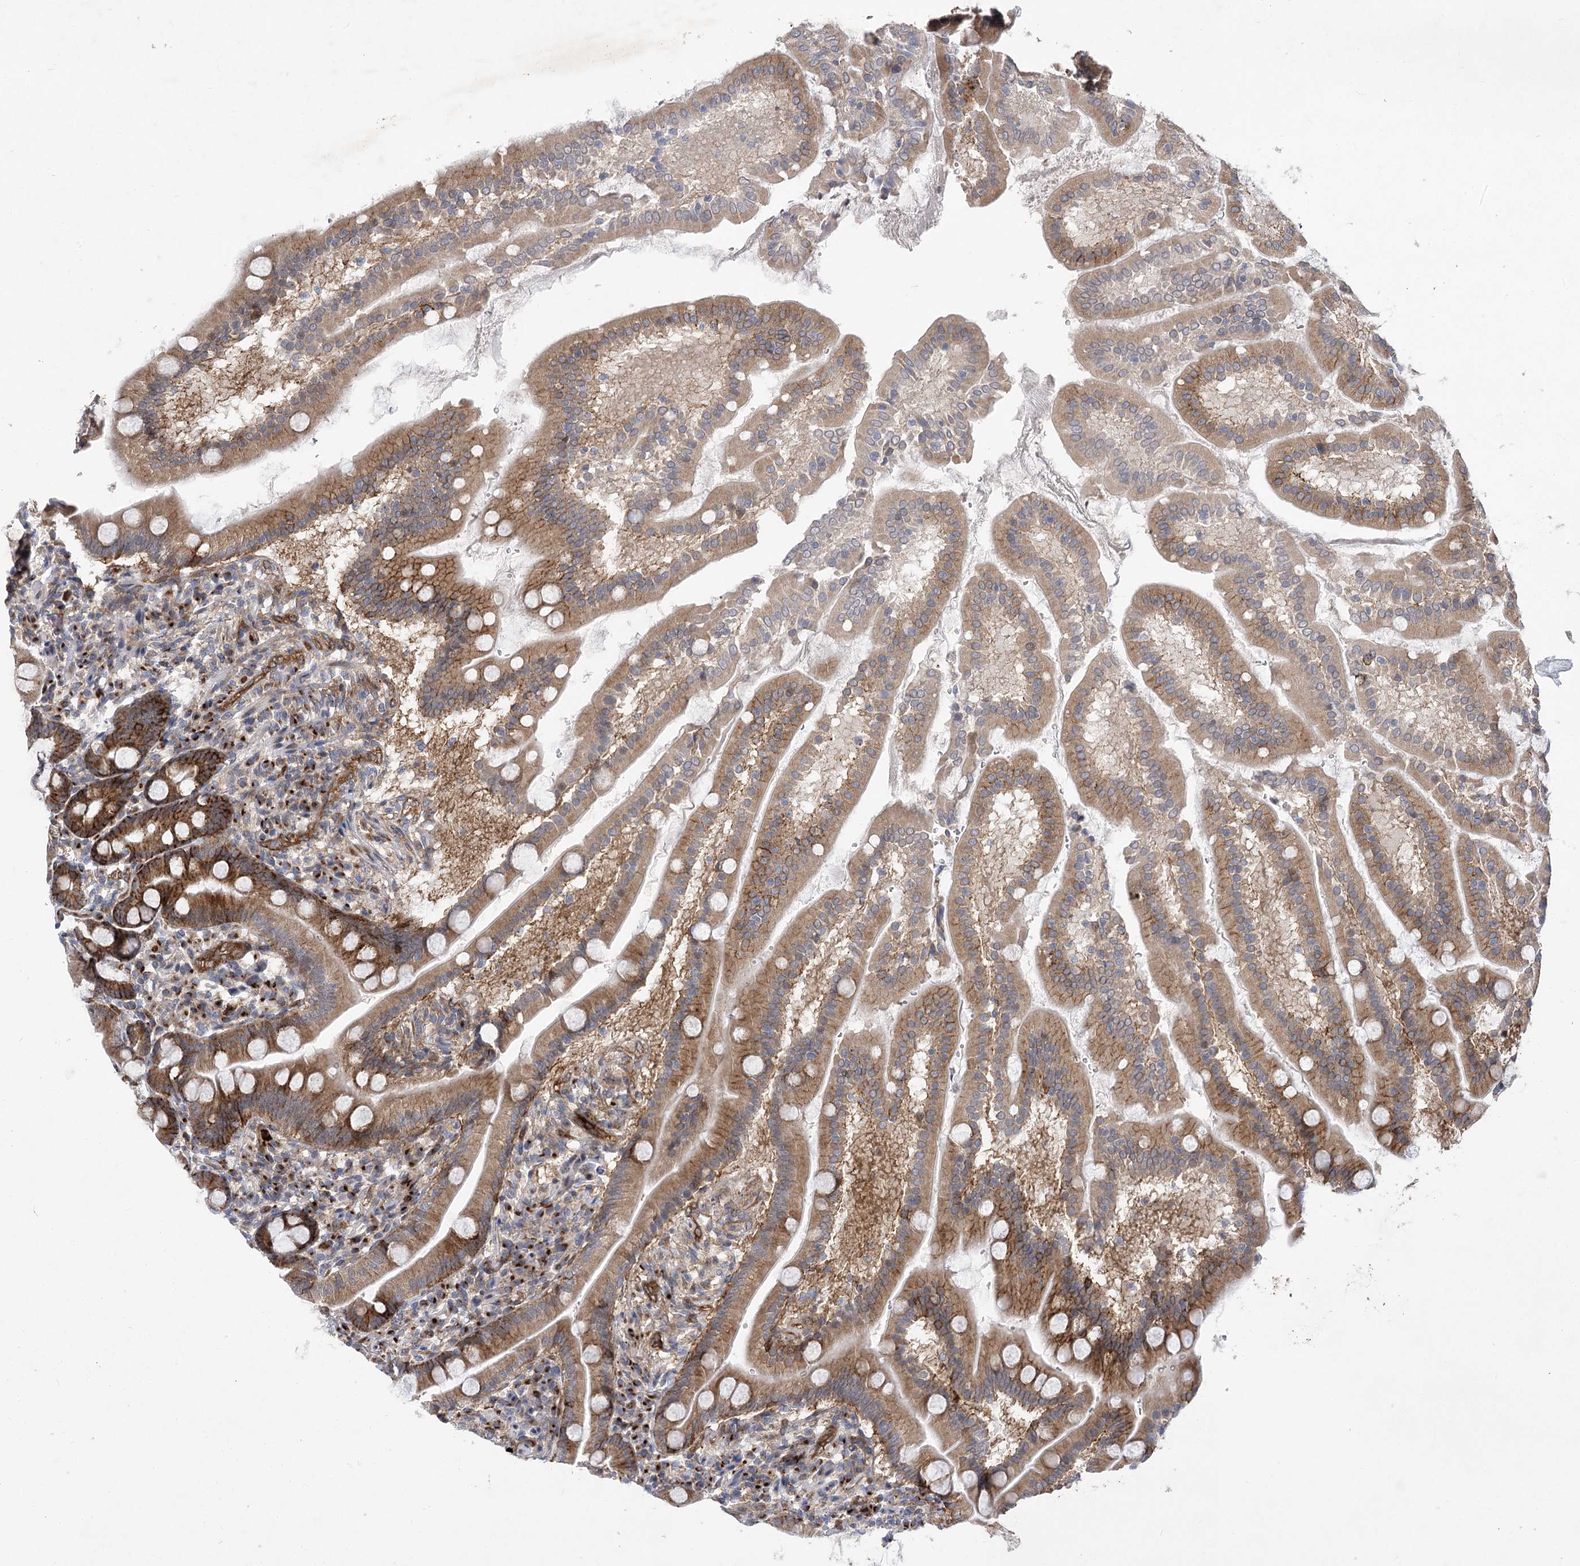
{"staining": {"intensity": "moderate", "quantity": ">75%", "location": "cytoplasmic/membranous"}, "tissue": "duodenum", "cell_type": "Glandular cells", "image_type": "normal", "snomed": [{"axis": "morphology", "description": "Normal tissue, NOS"}, {"axis": "topography", "description": "Duodenum"}], "caption": "The image exhibits immunohistochemical staining of benign duodenum. There is moderate cytoplasmic/membranous expression is seen in about >75% of glandular cells.", "gene": "ARHGAP31", "patient": {"sex": "male", "age": 50}}